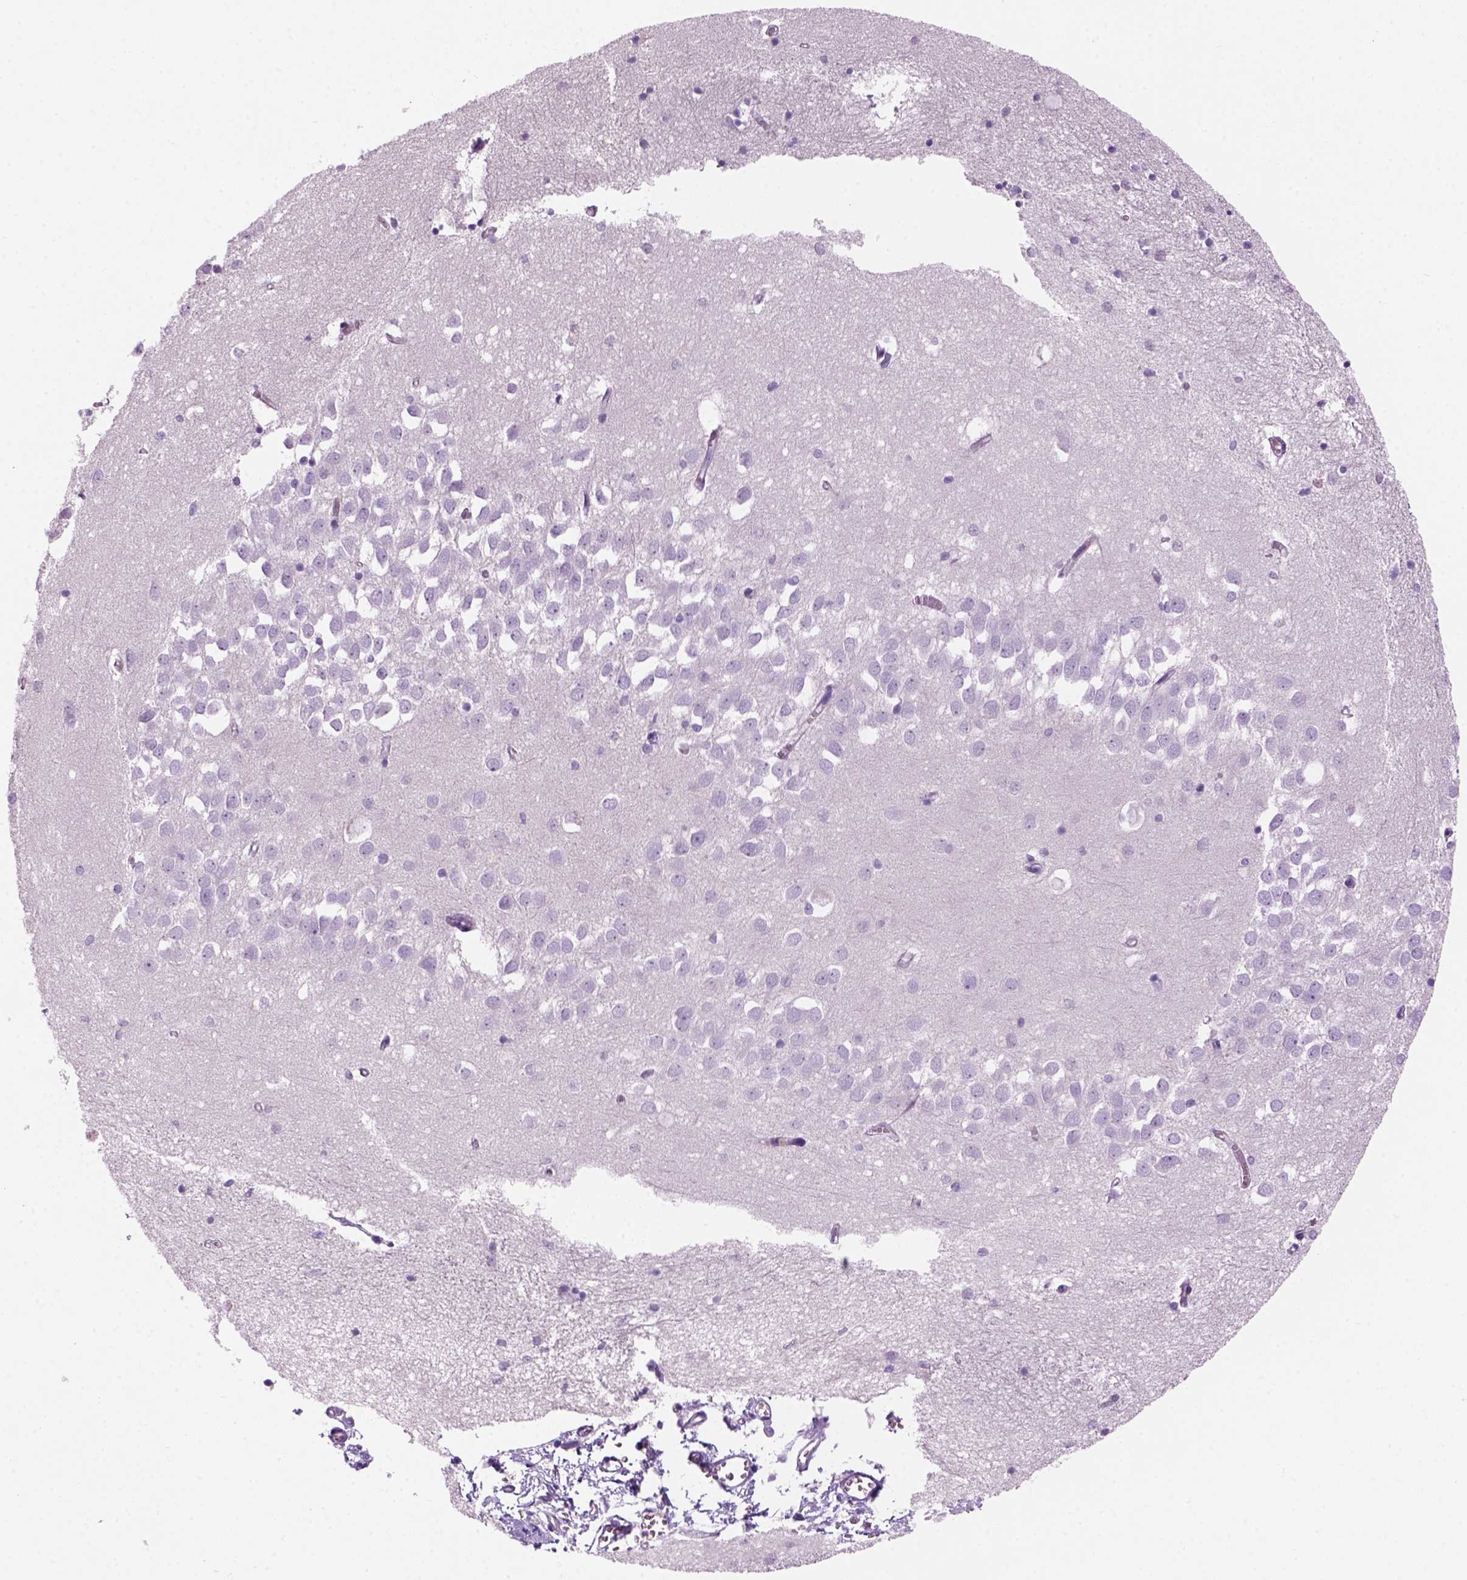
{"staining": {"intensity": "negative", "quantity": "none", "location": "none"}, "tissue": "hippocampus", "cell_type": "Glial cells", "image_type": "normal", "snomed": [{"axis": "morphology", "description": "Normal tissue, NOS"}, {"axis": "topography", "description": "Lateral ventricle wall"}, {"axis": "topography", "description": "Hippocampus"}], "caption": "The image reveals no significant positivity in glial cells of hippocampus. (Brightfield microscopy of DAB (3,3'-diaminobenzidine) immunohistochemistry (IHC) at high magnification).", "gene": "CD84", "patient": {"sex": "female", "age": 63}}